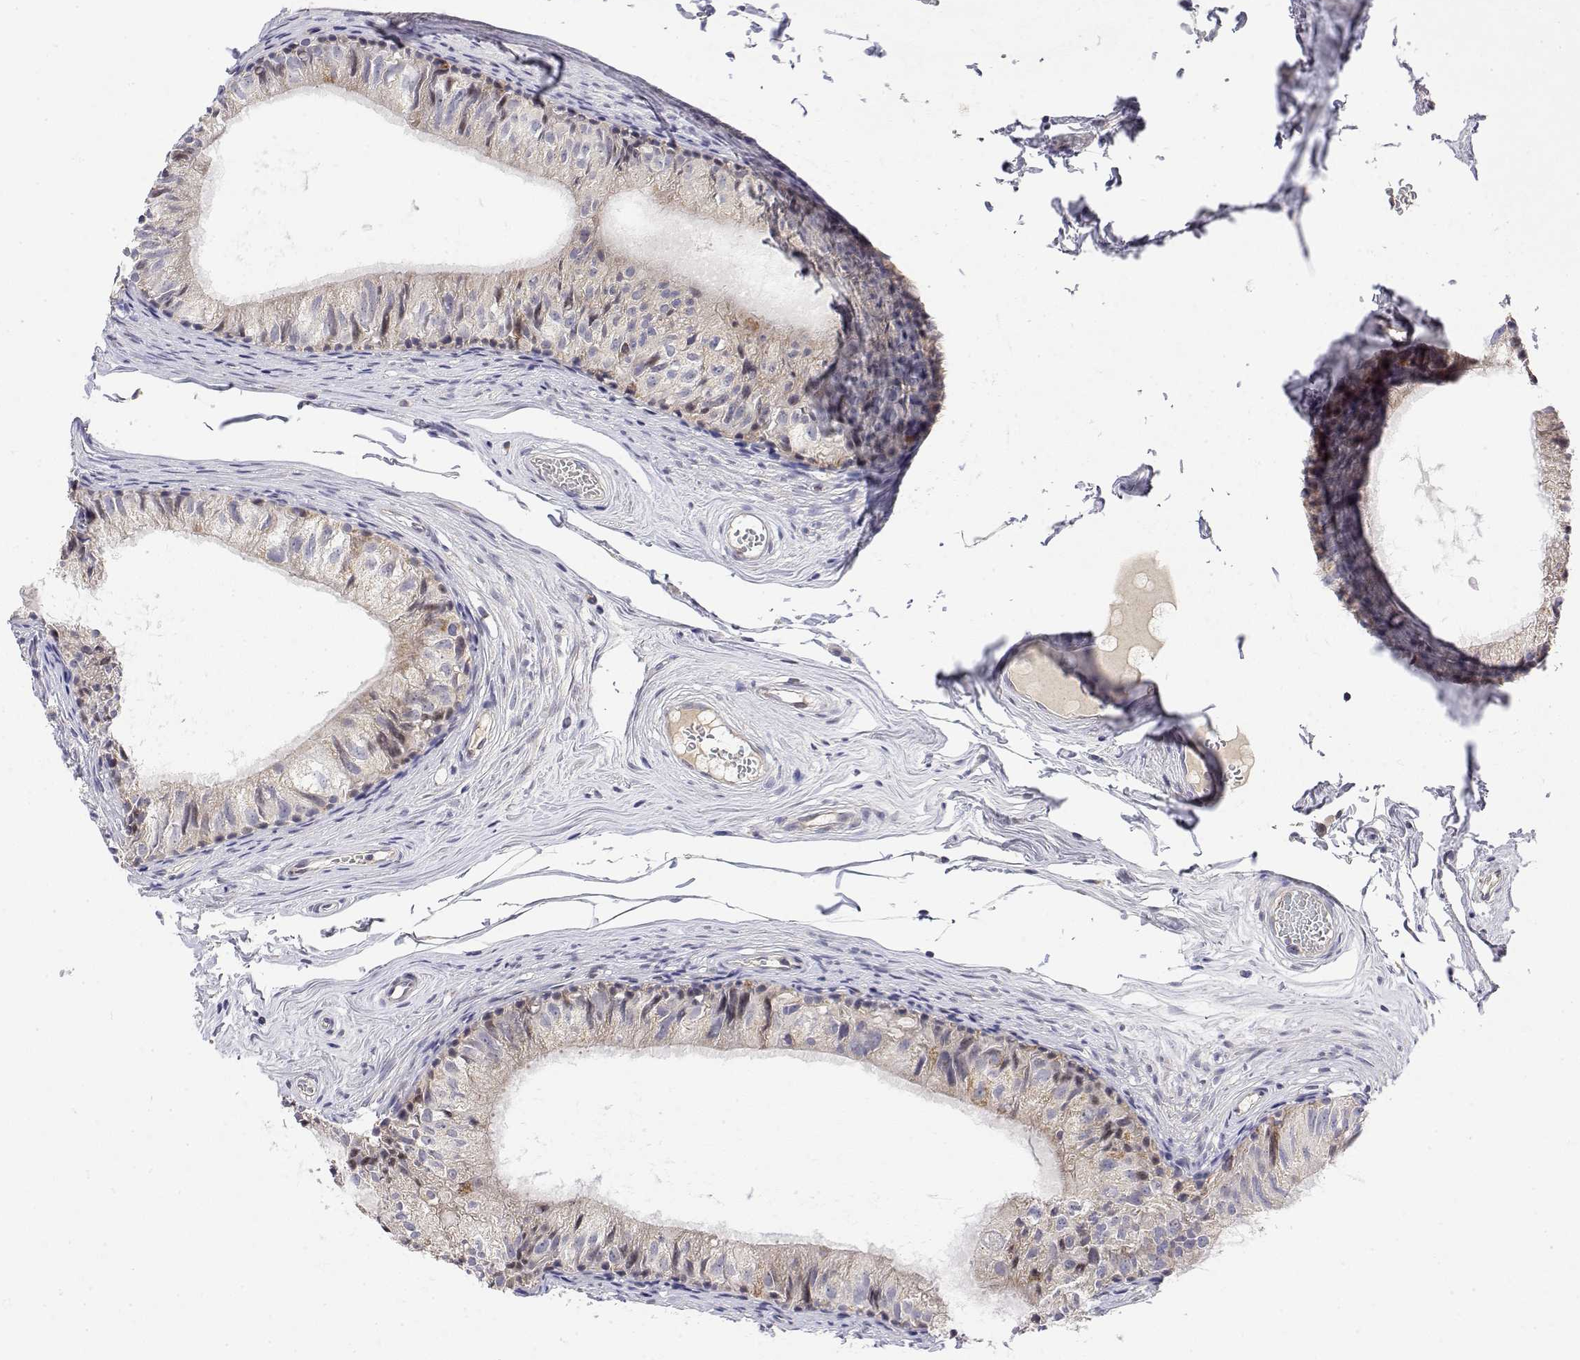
{"staining": {"intensity": "weak", "quantity": "25%-75%", "location": "cytoplasmic/membranous"}, "tissue": "epididymis", "cell_type": "Glandular cells", "image_type": "normal", "snomed": [{"axis": "morphology", "description": "Normal tissue, NOS"}, {"axis": "topography", "description": "Epididymis"}], "caption": "The micrograph demonstrates immunohistochemical staining of benign epididymis. There is weak cytoplasmic/membranous staining is present in approximately 25%-75% of glandular cells. The staining was performed using DAB, with brown indicating positive protein expression. Nuclei are stained blue with hematoxylin.", "gene": "GADD45GIP1", "patient": {"sex": "male", "age": 45}}